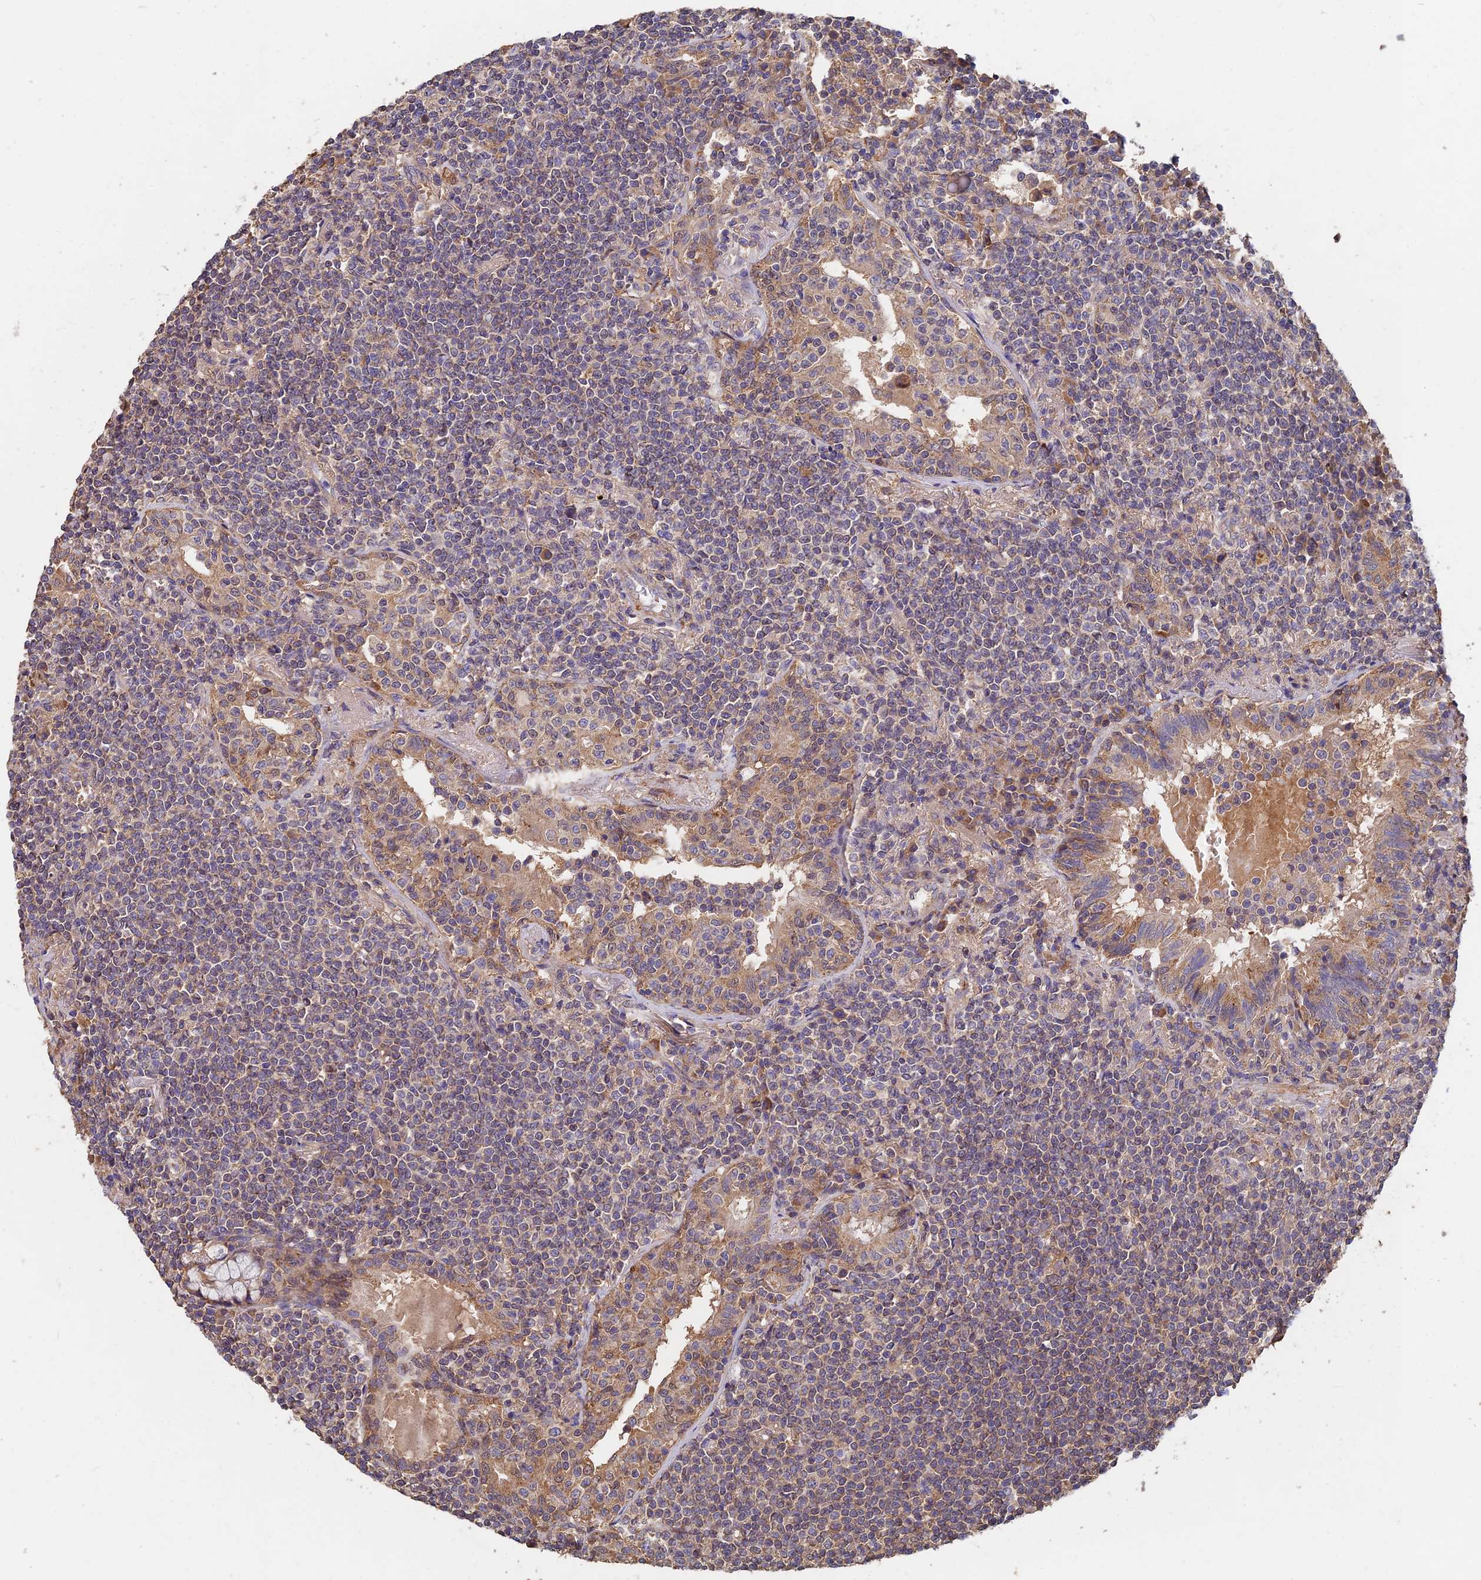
{"staining": {"intensity": "negative", "quantity": "none", "location": "none"}, "tissue": "lymphoma", "cell_type": "Tumor cells", "image_type": "cancer", "snomed": [{"axis": "morphology", "description": "Malignant lymphoma, non-Hodgkin's type, Low grade"}, {"axis": "topography", "description": "Lung"}], "caption": "Immunohistochemistry image of human lymphoma stained for a protein (brown), which reveals no positivity in tumor cells.", "gene": "SLC38A11", "patient": {"sex": "female", "age": 71}}